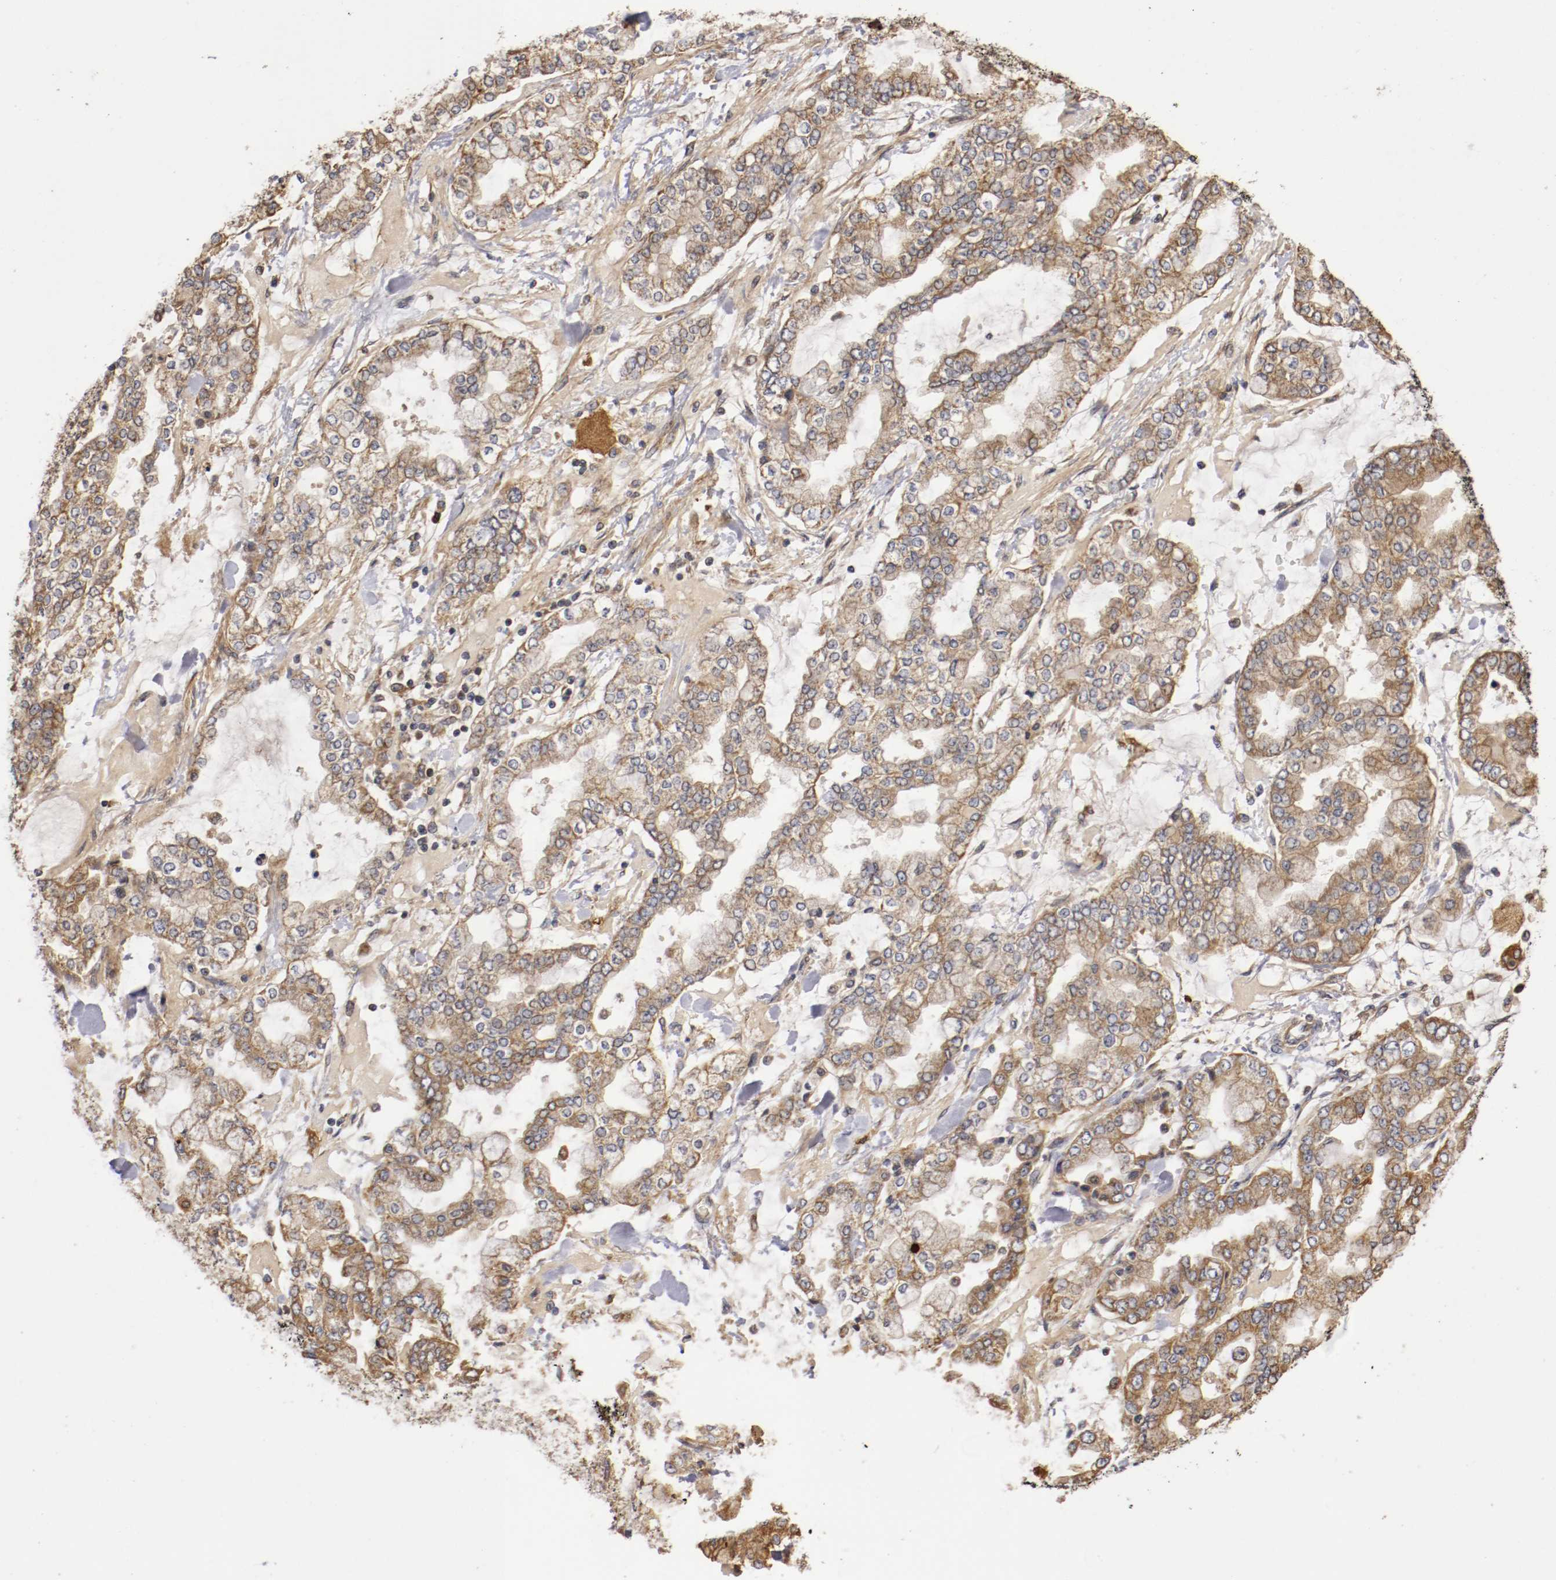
{"staining": {"intensity": "moderate", "quantity": ">75%", "location": "cytoplasmic/membranous"}, "tissue": "stomach cancer", "cell_type": "Tumor cells", "image_type": "cancer", "snomed": [{"axis": "morphology", "description": "Normal tissue, NOS"}, {"axis": "morphology", "description": "Adenocarcinoma, NOS"}, {"axis": "topography", "description": "Stomach, upper"}, {"axis": "topography", "description": "Stomach"}], "caption": "Adenocarcinoma (stomach) stained with a protein marker exhibits moderate staining in tumor cells.", "gene": "VEZT", "patient": {"sex": "male", "age": 76}}